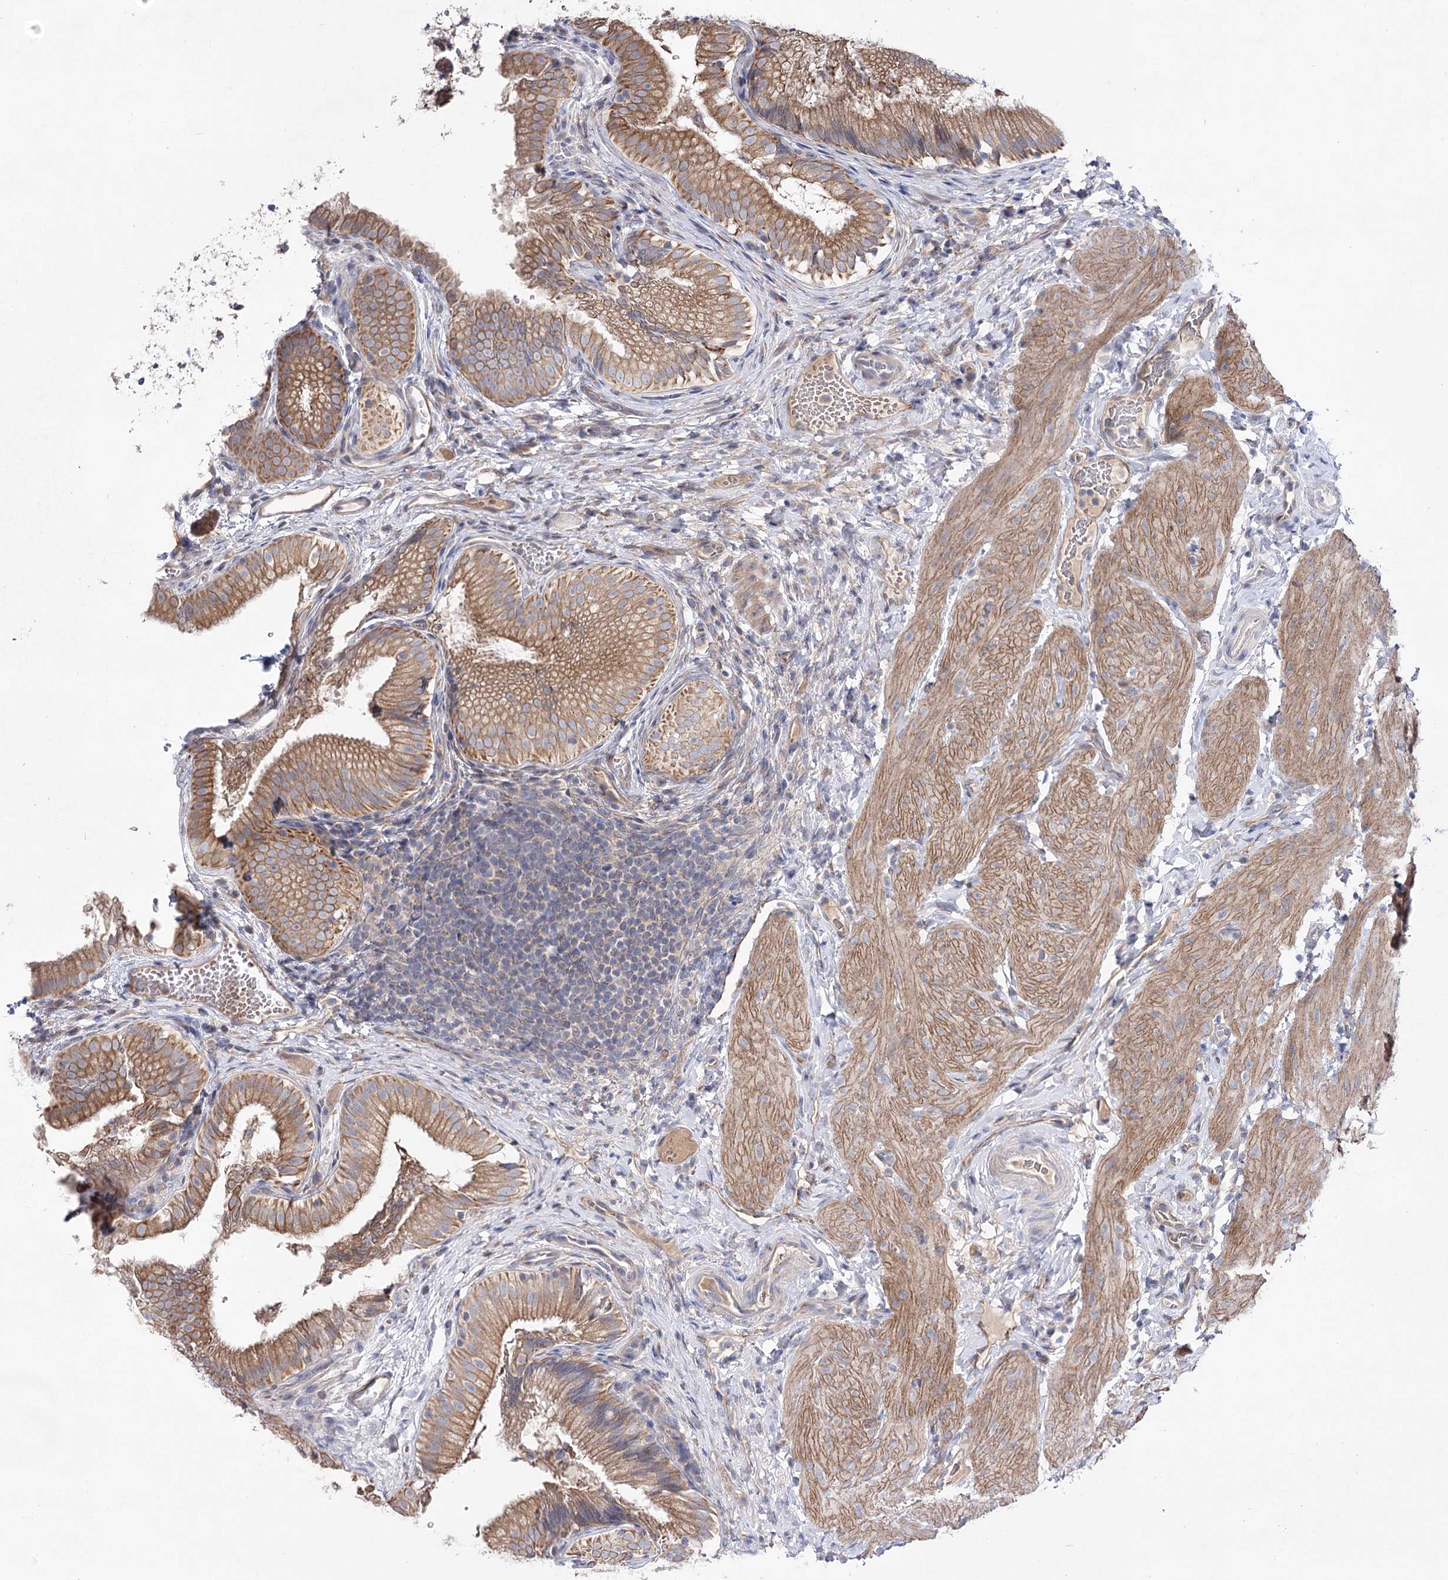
{"staining": {"intensity": "moderate", "quantity": ">75%", "location": "cytoplasmic/membranous"}, "tissue": "gallbladder", "cell_type": "Glandular cells", "image_type": "normal", "snomed": [{"axis": "morphology", "description": "Normal tissue, NOS"}, {"axis": "topography", "description": "Gallbladder"}], "caption": "Immunohistochemistry histopathology image of normal gallbladder stained for a protein (brown), which shows medium levels of moderate cytoplasmic/membranous expression in approximately >75% of glandular cells.", "gene": "LRRC14B", "patient": {"sex": "female", "age": 30}}